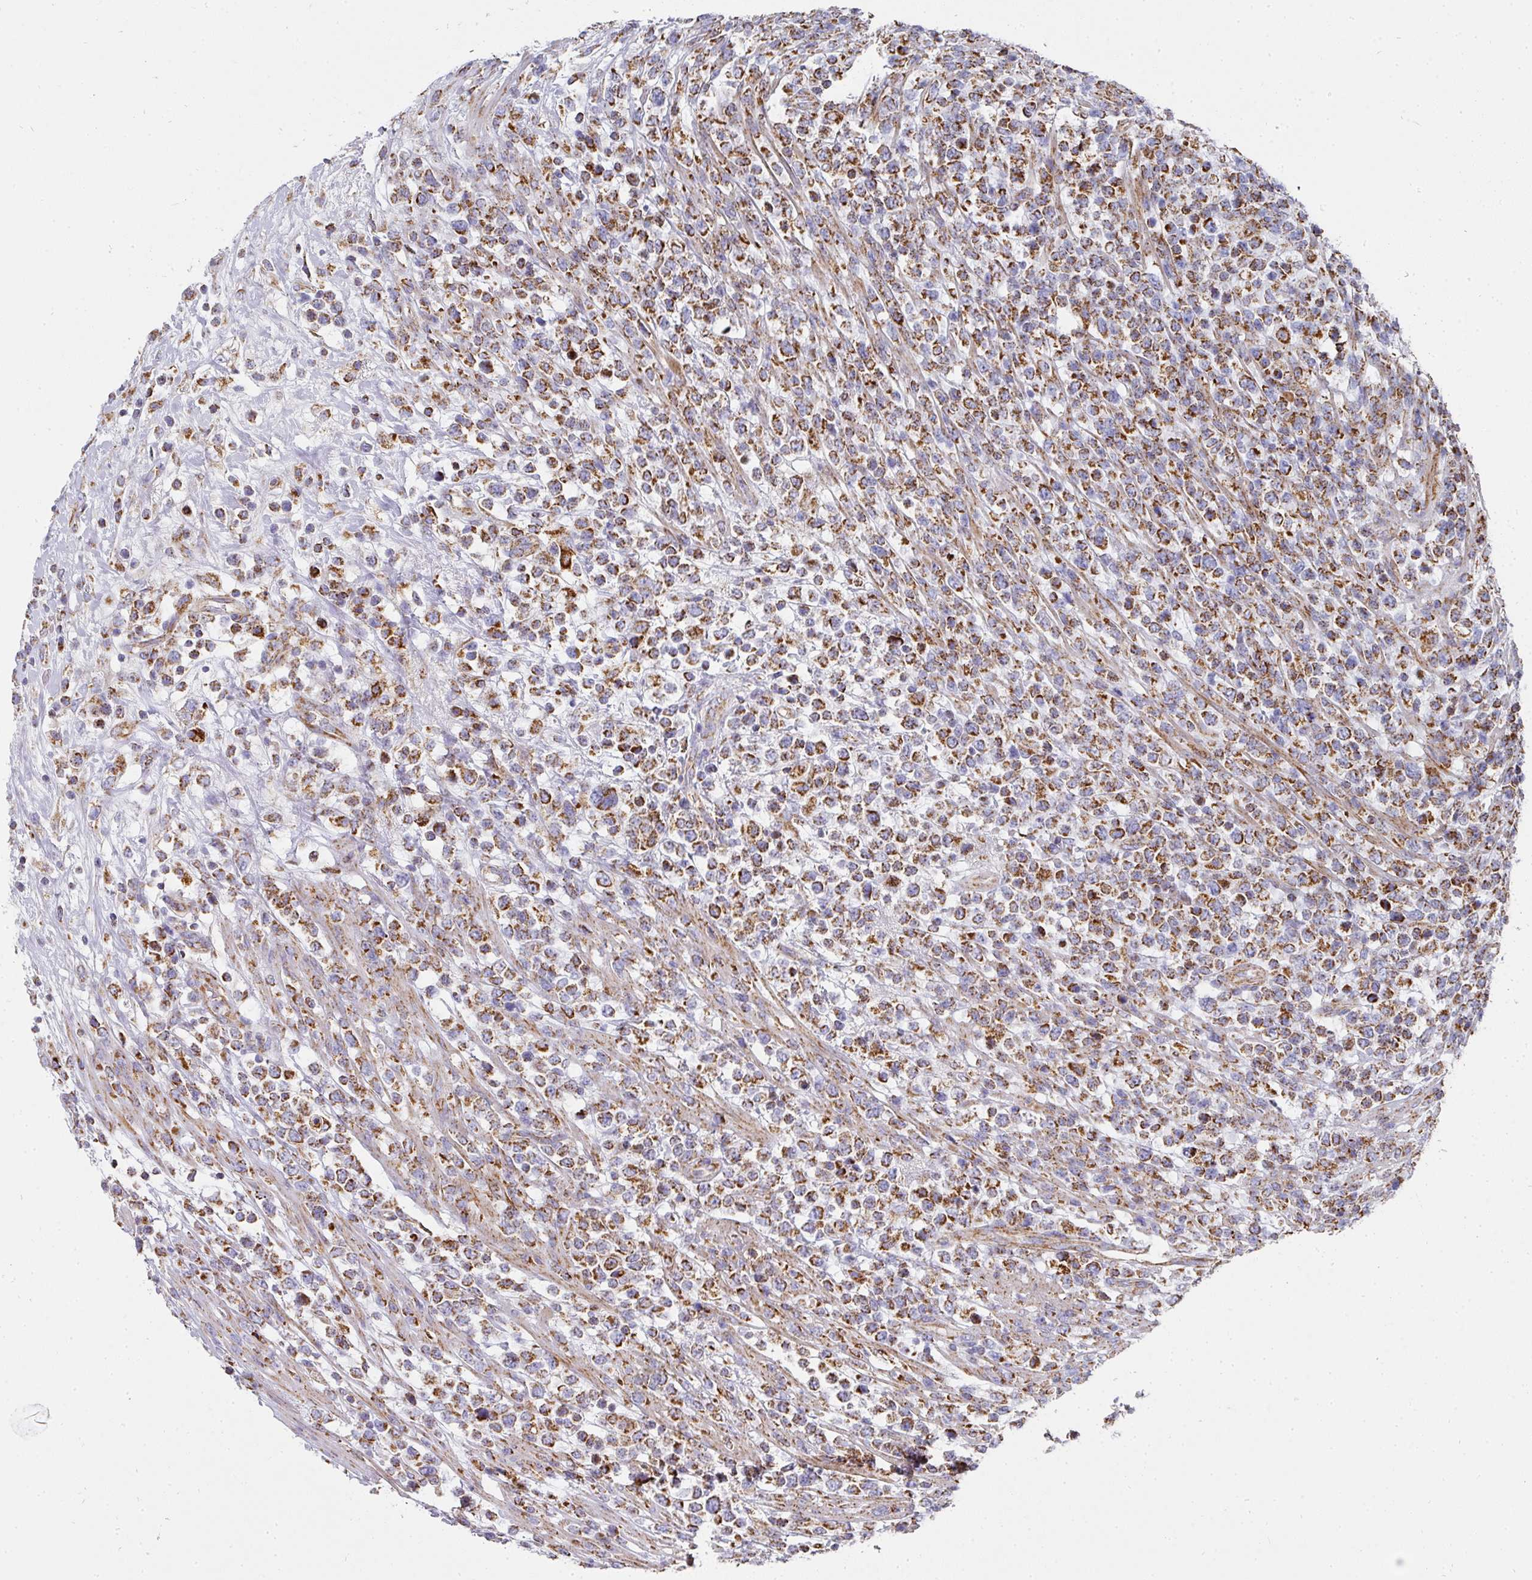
{"staining": {"intensity": "strong", "quantity": ">75%", "location": "cytoplasmic/membranous"}, "tissue": "lymphoma", "cell_type": "Tumor cells", "image_type": "cancer", "snomed": [{"axis": "morphology", "description": "Malignant lymphoma, non-Hodgkin's type, High grade"}, {"axis": "topography", "description": "Colon"}], "caption": "DAB immunohistochemical staining of high-grade malignant lymphoma, non-Hodgkin's type shows strong cytoplasmic/membranous protein staining in about >75% of tumor cells. (brown staining indicates protein expression, while blue staining denotes nuclei).", "gene": "UQCRFS1", "patient": {"sex": "female", "age": 53}}